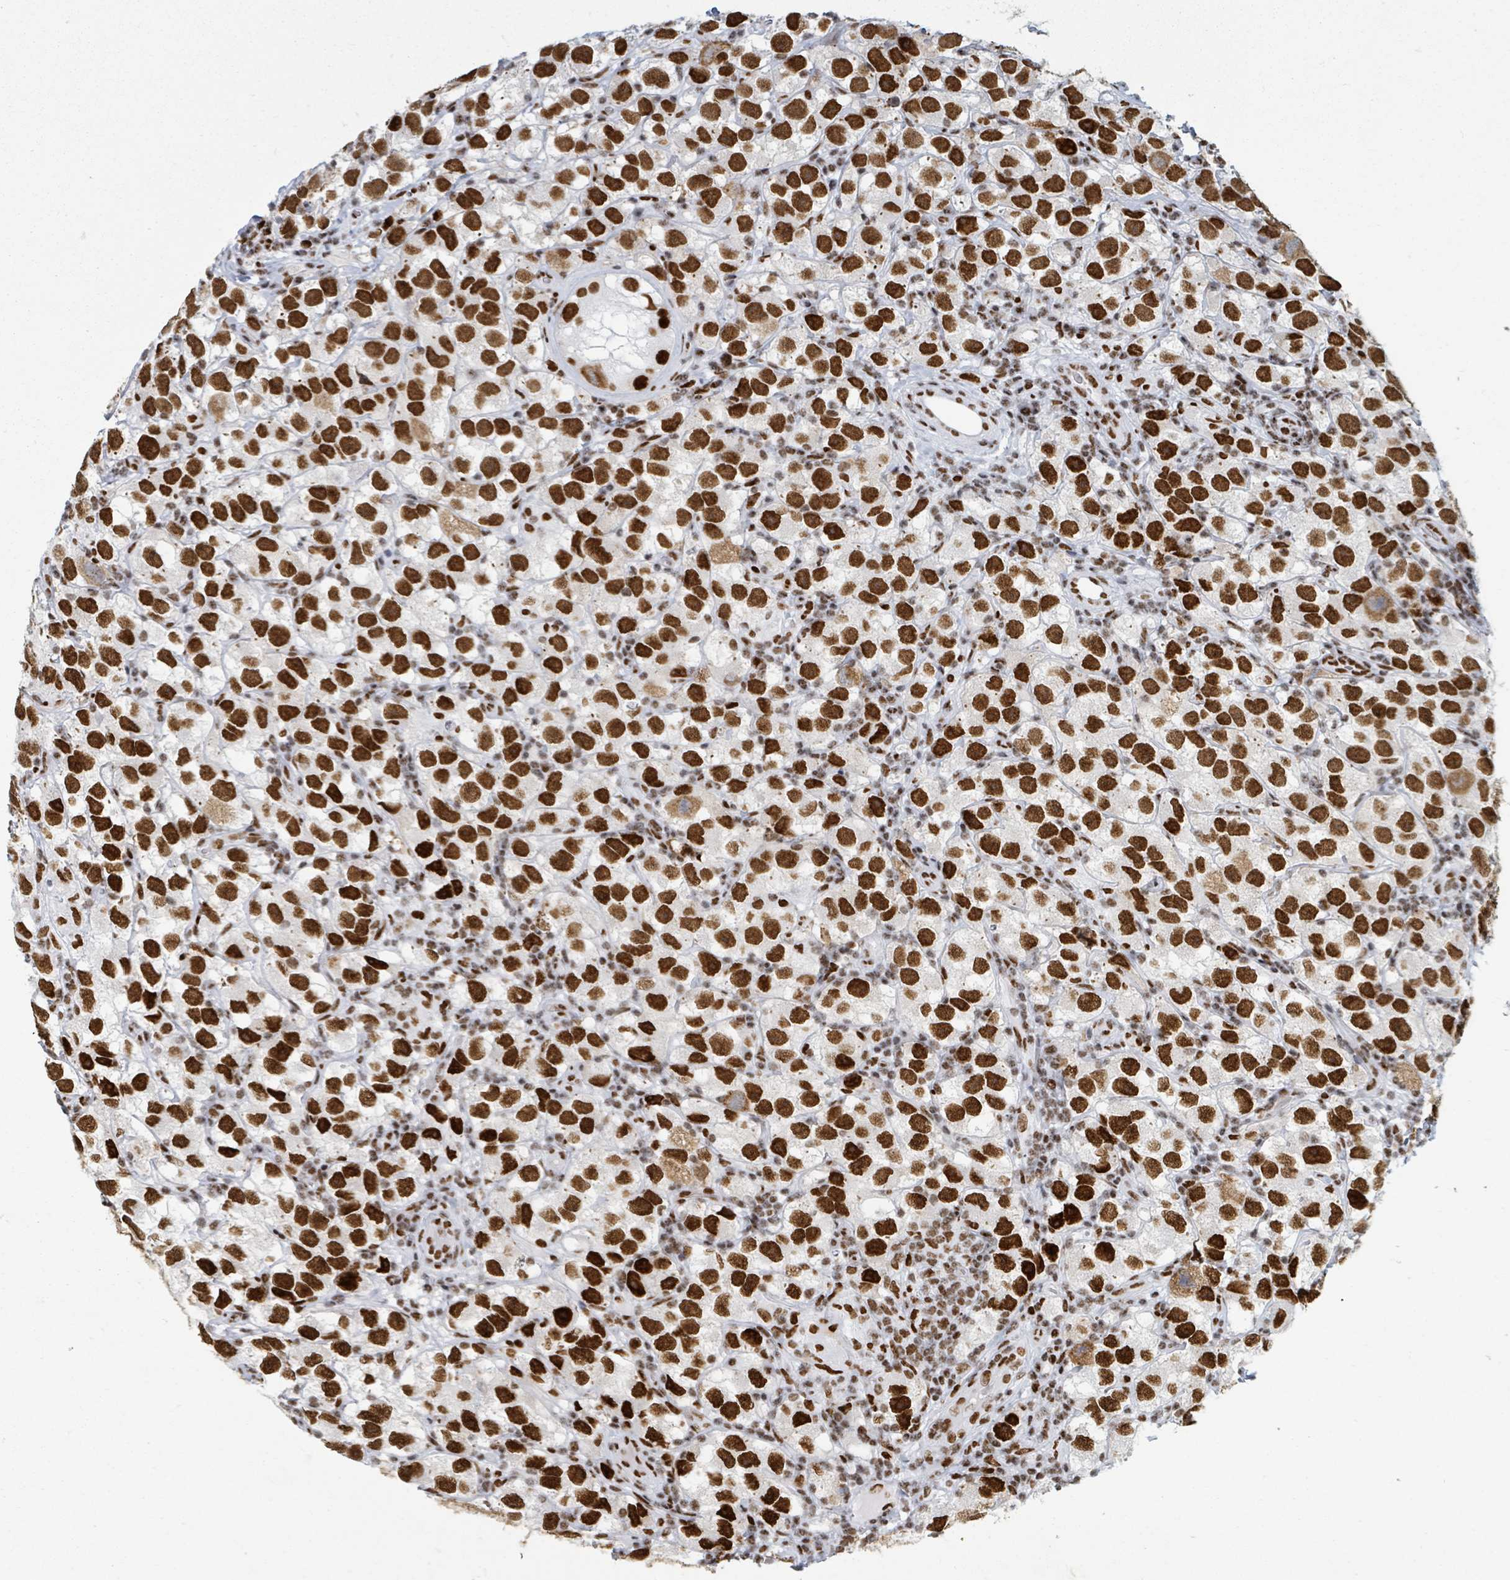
{"staining": {"intensity": "strong", "quantity": ">75%", "location": "nuclear"}, "tissue": "testis cancer", "cell_type": "Tumor cells", "image_type": "cancer", "snomed": [{"axis": "morphology", "description": "Seminoma, NOS"}, {"axis": "topography", "description": "Testis"}], "caption": "Testis cancer stained with DAB (3,3'-diaminobenzidine) immunohistochemistry exhibits high levels of strong nuclear staining in approximately >75% of tumor cells.", "gene": "DHX16", "patient": {"sex": "male", "age": 26}}